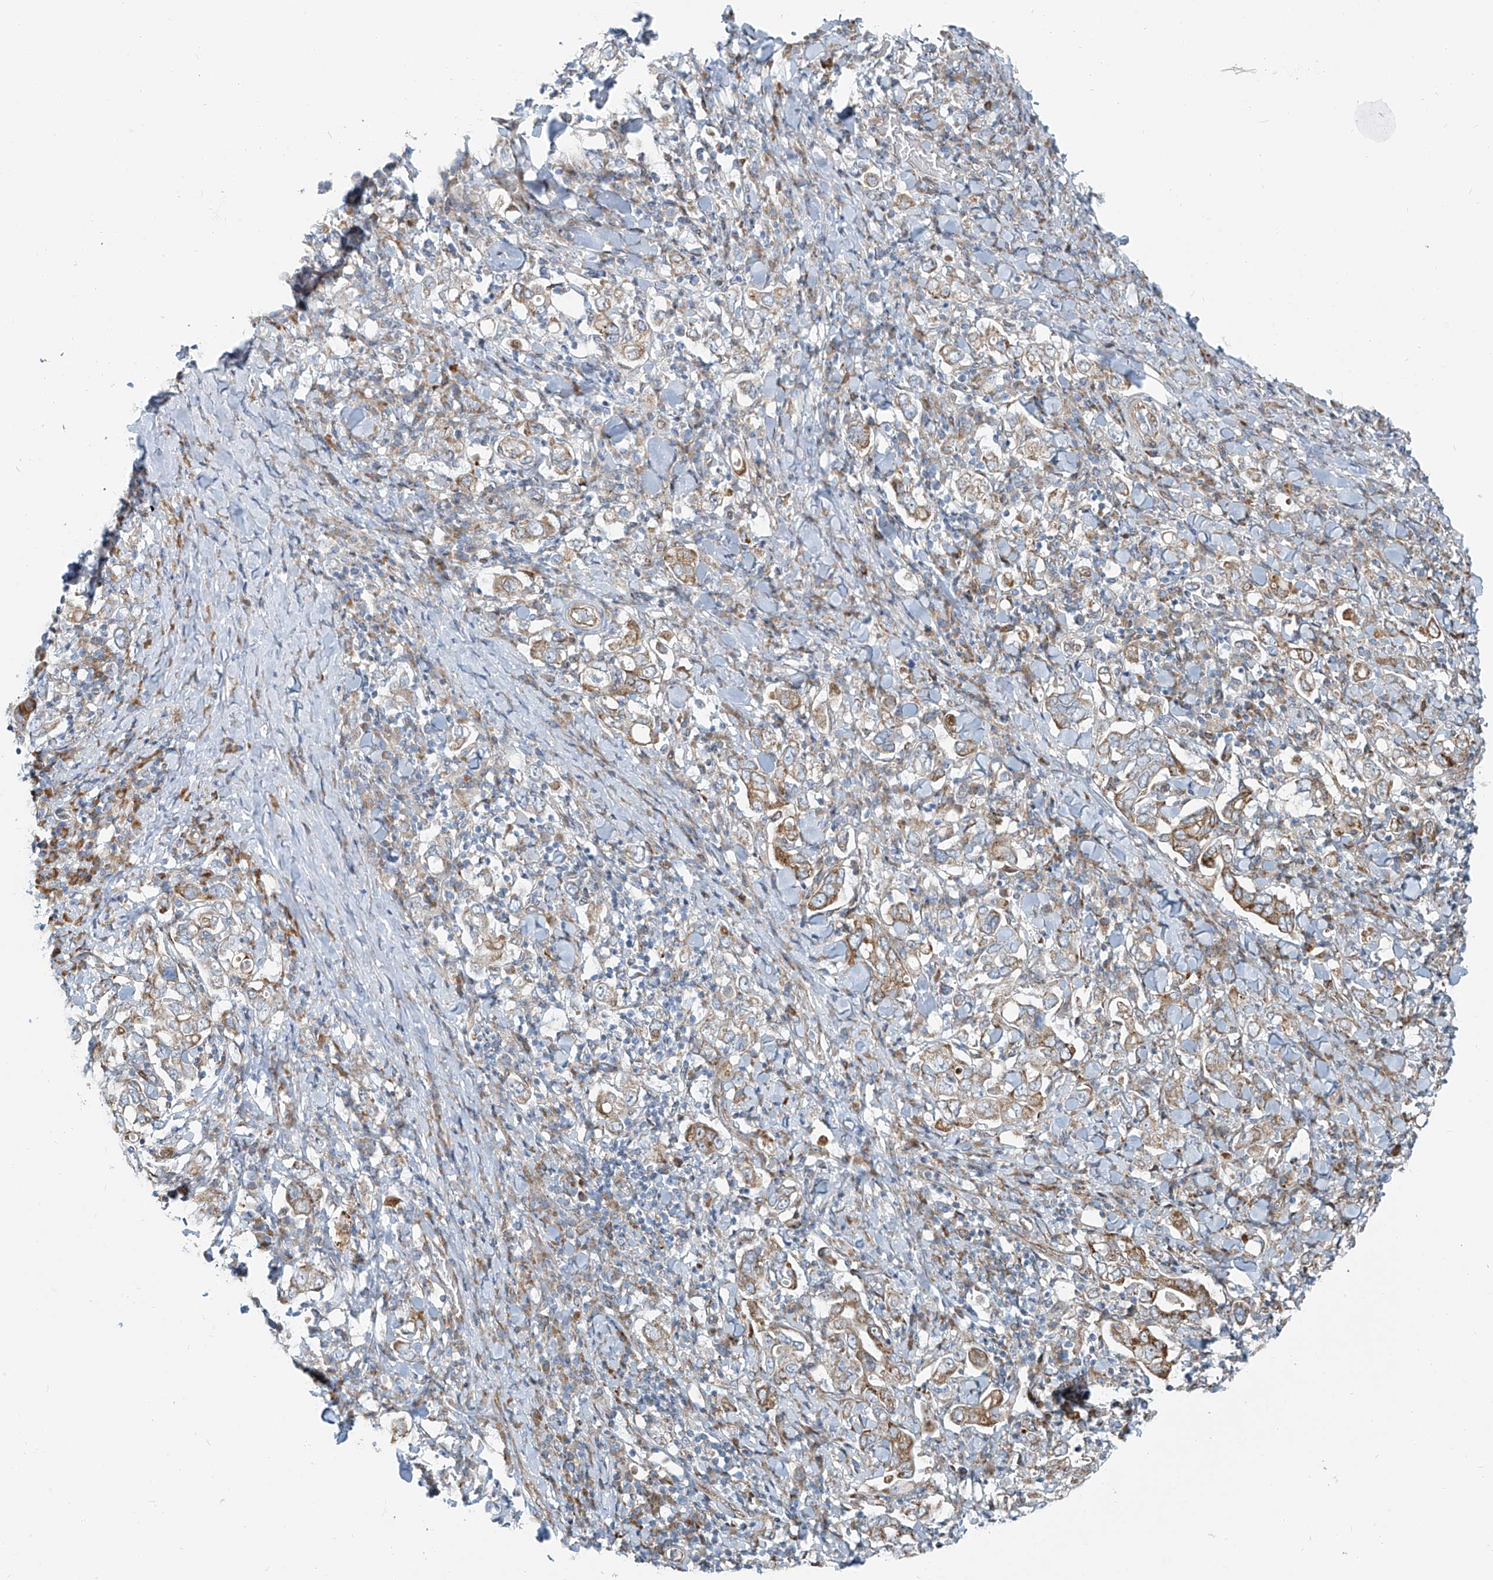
{"staining": {"intensity": "moderate", "quantity": "25%-75%", "location": "cytoplasmic/membranous"}, "tissue": "stomach cancer", "cell_type": "Tumor cells", "image_type": "cancer", "snomed": [{"axis": "morphology", "description": "Adenocarcinoma, NOS"}, {"axis": "topography", "description": "Stomach, upper"}], "caption": "IHC histopathology image of human stomach cancer (adenocarcinoma) stained for a protein (brown), which shows medium levels of moderate cytoplasmic/membranous positivity in approximately 25%-75% of tumor cells.", "gene": "HIC2", "patient": {"sex": "male", "age": 62}}